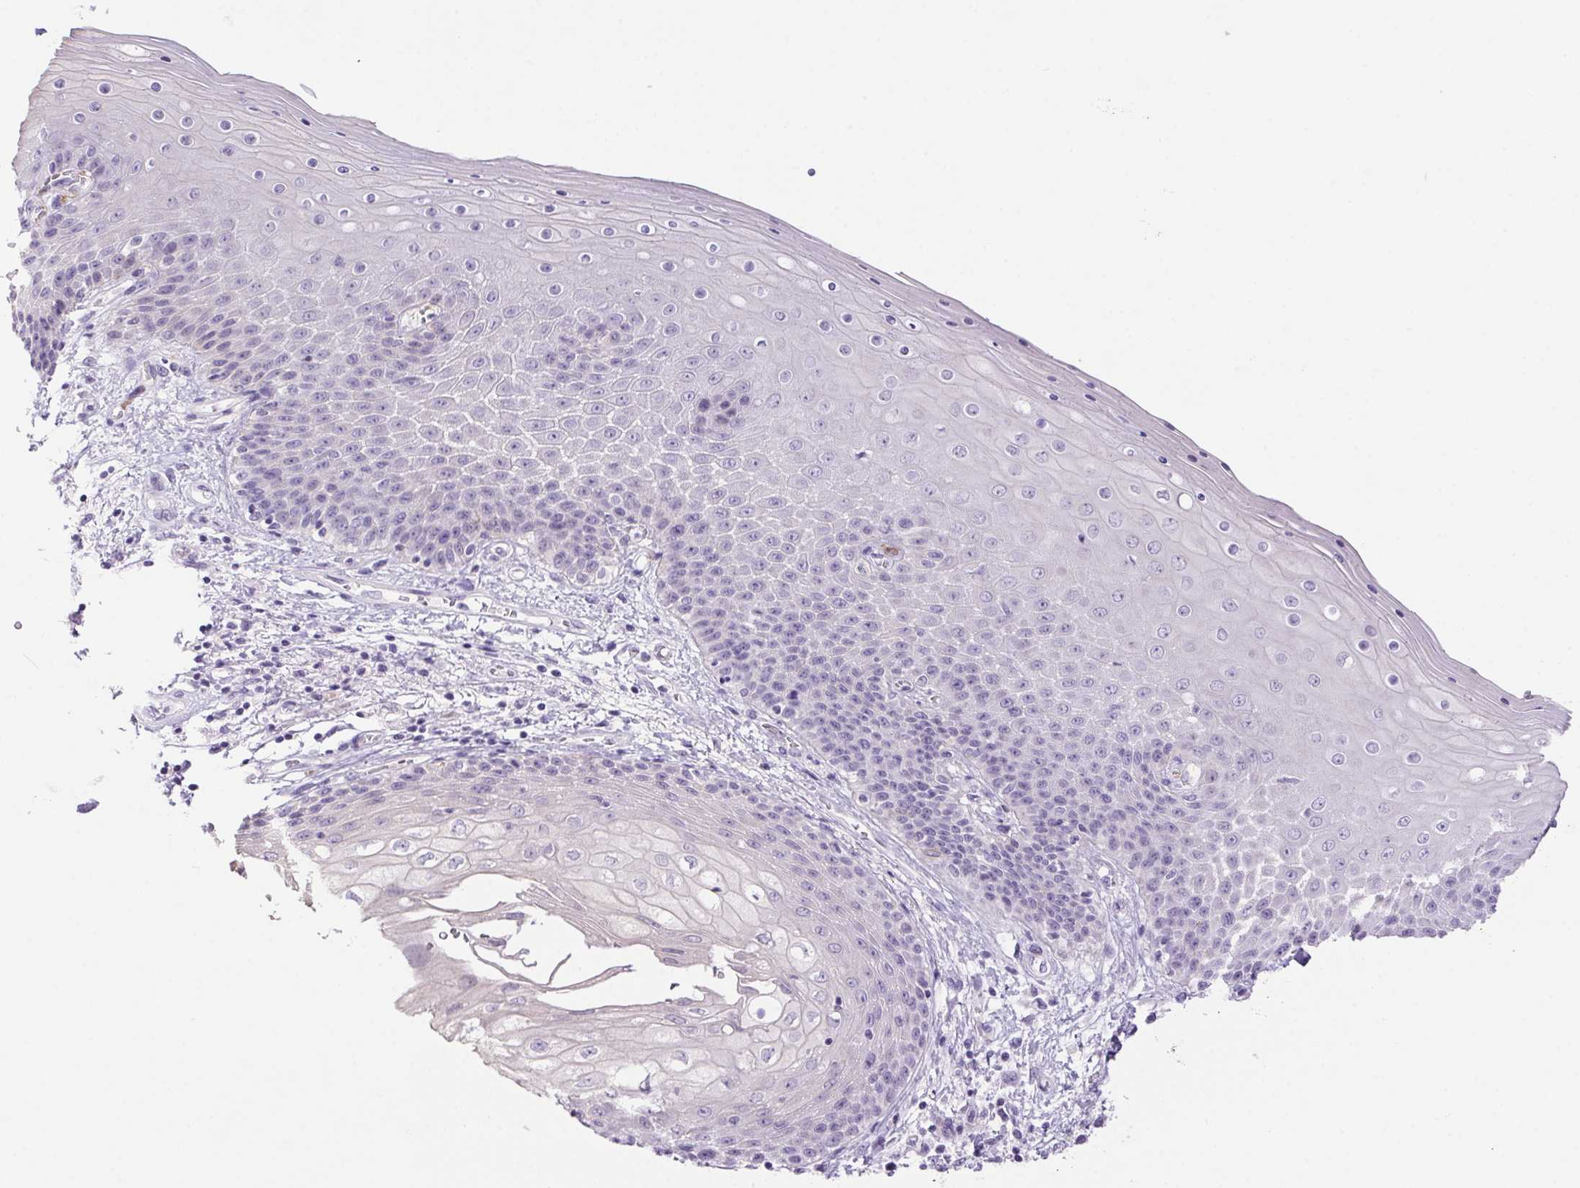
{"staining": {"intensity": "negative", "quantity": "none", "location": "none"}, "tissue": "skin", "cell_type": "Epidermal cells", "image_type": "normal", "snomed": [{"axis": "morphology", "description": "Normal tissue, NOS"}, {"axis": "topography", "description": "Anal"}], "caption": "A high-resolution photomicrograph shows immunohistochemistry (IHC) staining of benign skin, which exhibits no significant staining in epidermal cells.", "gene": "ERP27", "patient": {"sex": "female", "age": 46}}